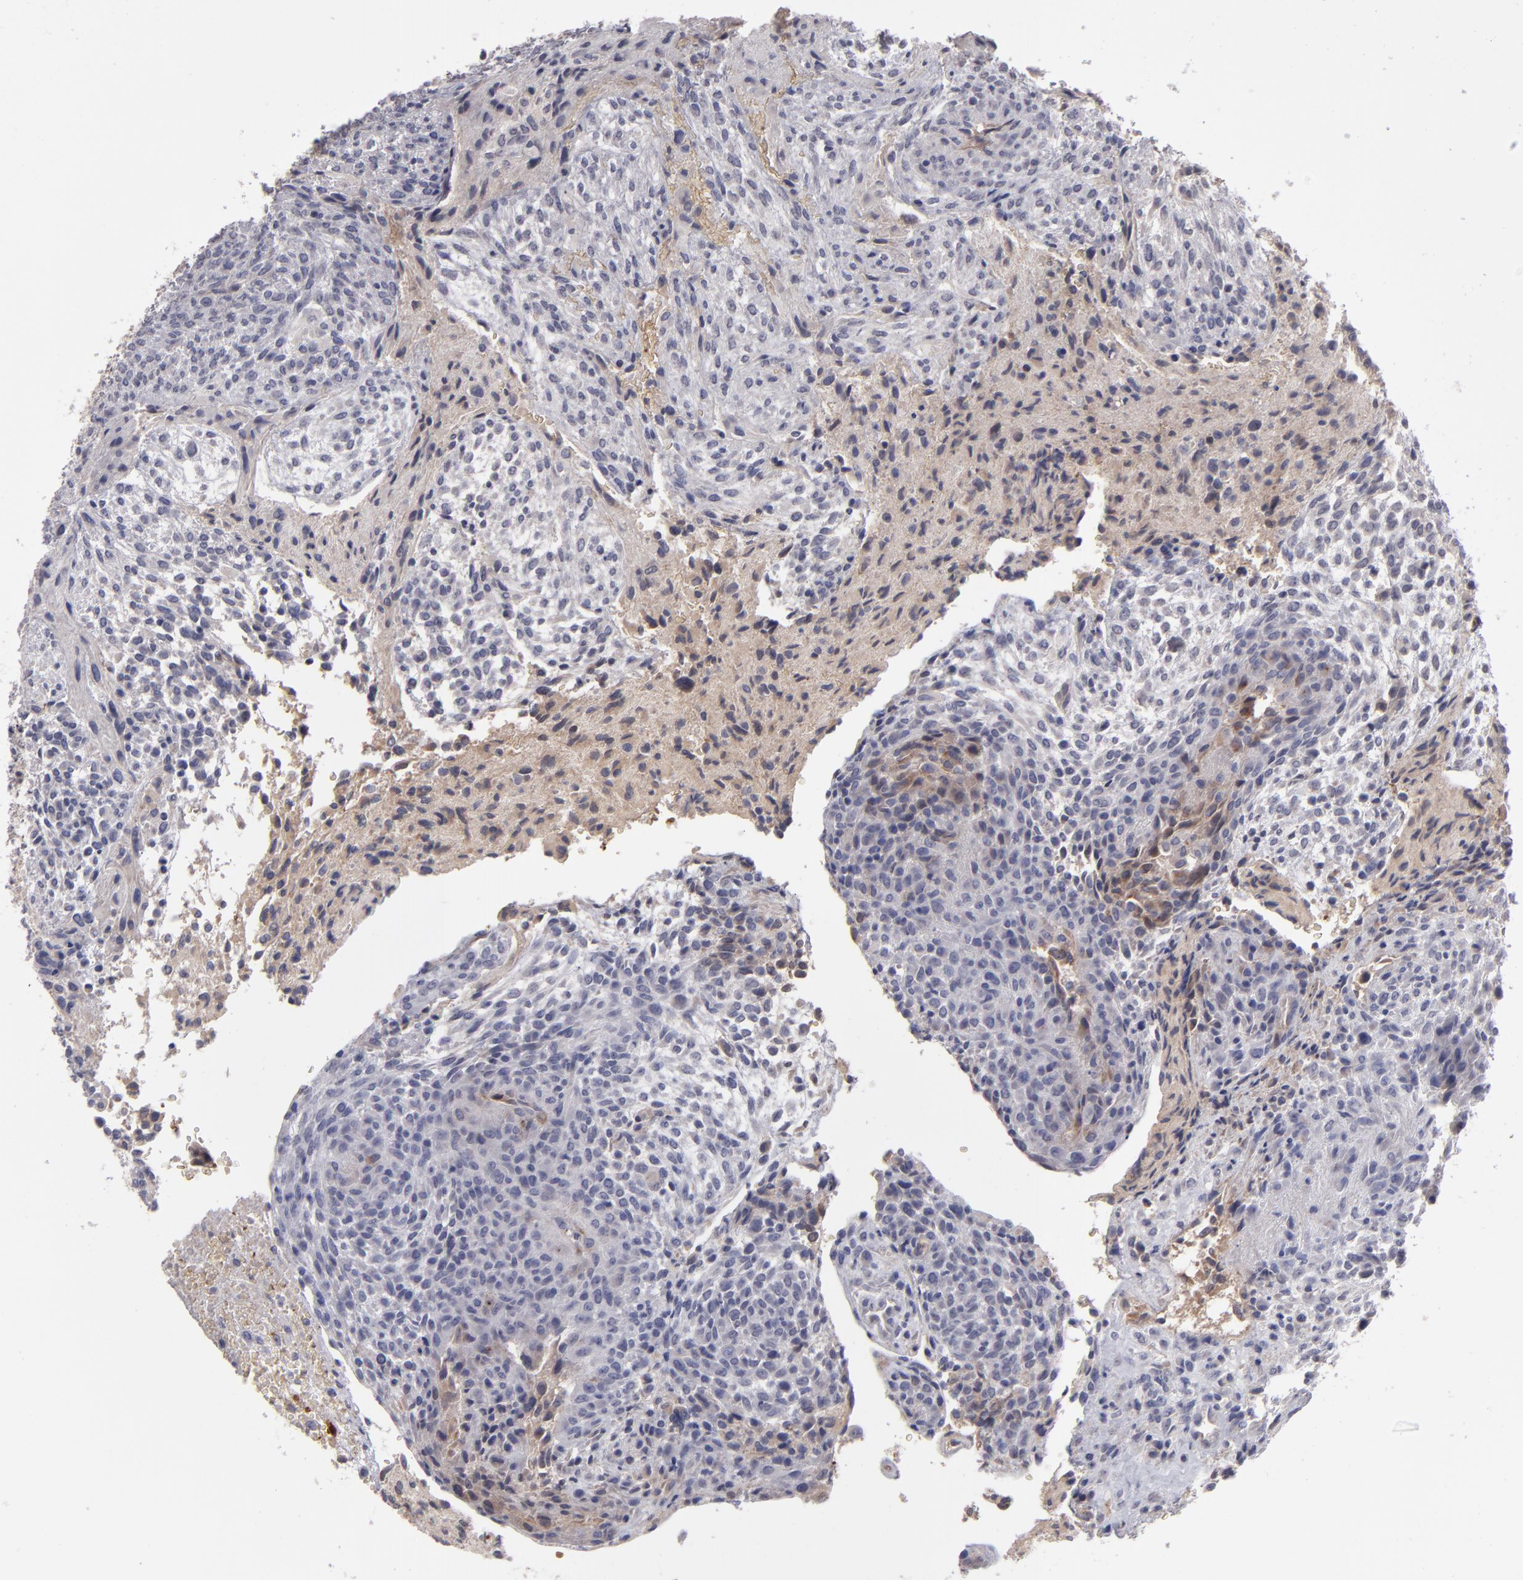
{"staining": {"intensity": "weak", "quantity": "<25%", "location": "cytoplasmic/membranous"}, "tissue": "glioma", "cell_type": "Tumor cells", "image_type": "cancer", "snomed": [{"axis": "morphology", "description": "Glioma, malignant, High grade"}, {"axis": "topography", "description": "Cerebral cortex"}], "caption": "High magnification brightfield microscopy of glioma stained with DAB (3,3'-diaminobenzidine) (brown) and counterstained with hematoxylin (blue): tumor cells show no significant staining.", "gene": "ITIH4", "patient": {"sex": "female", "age": 55}}